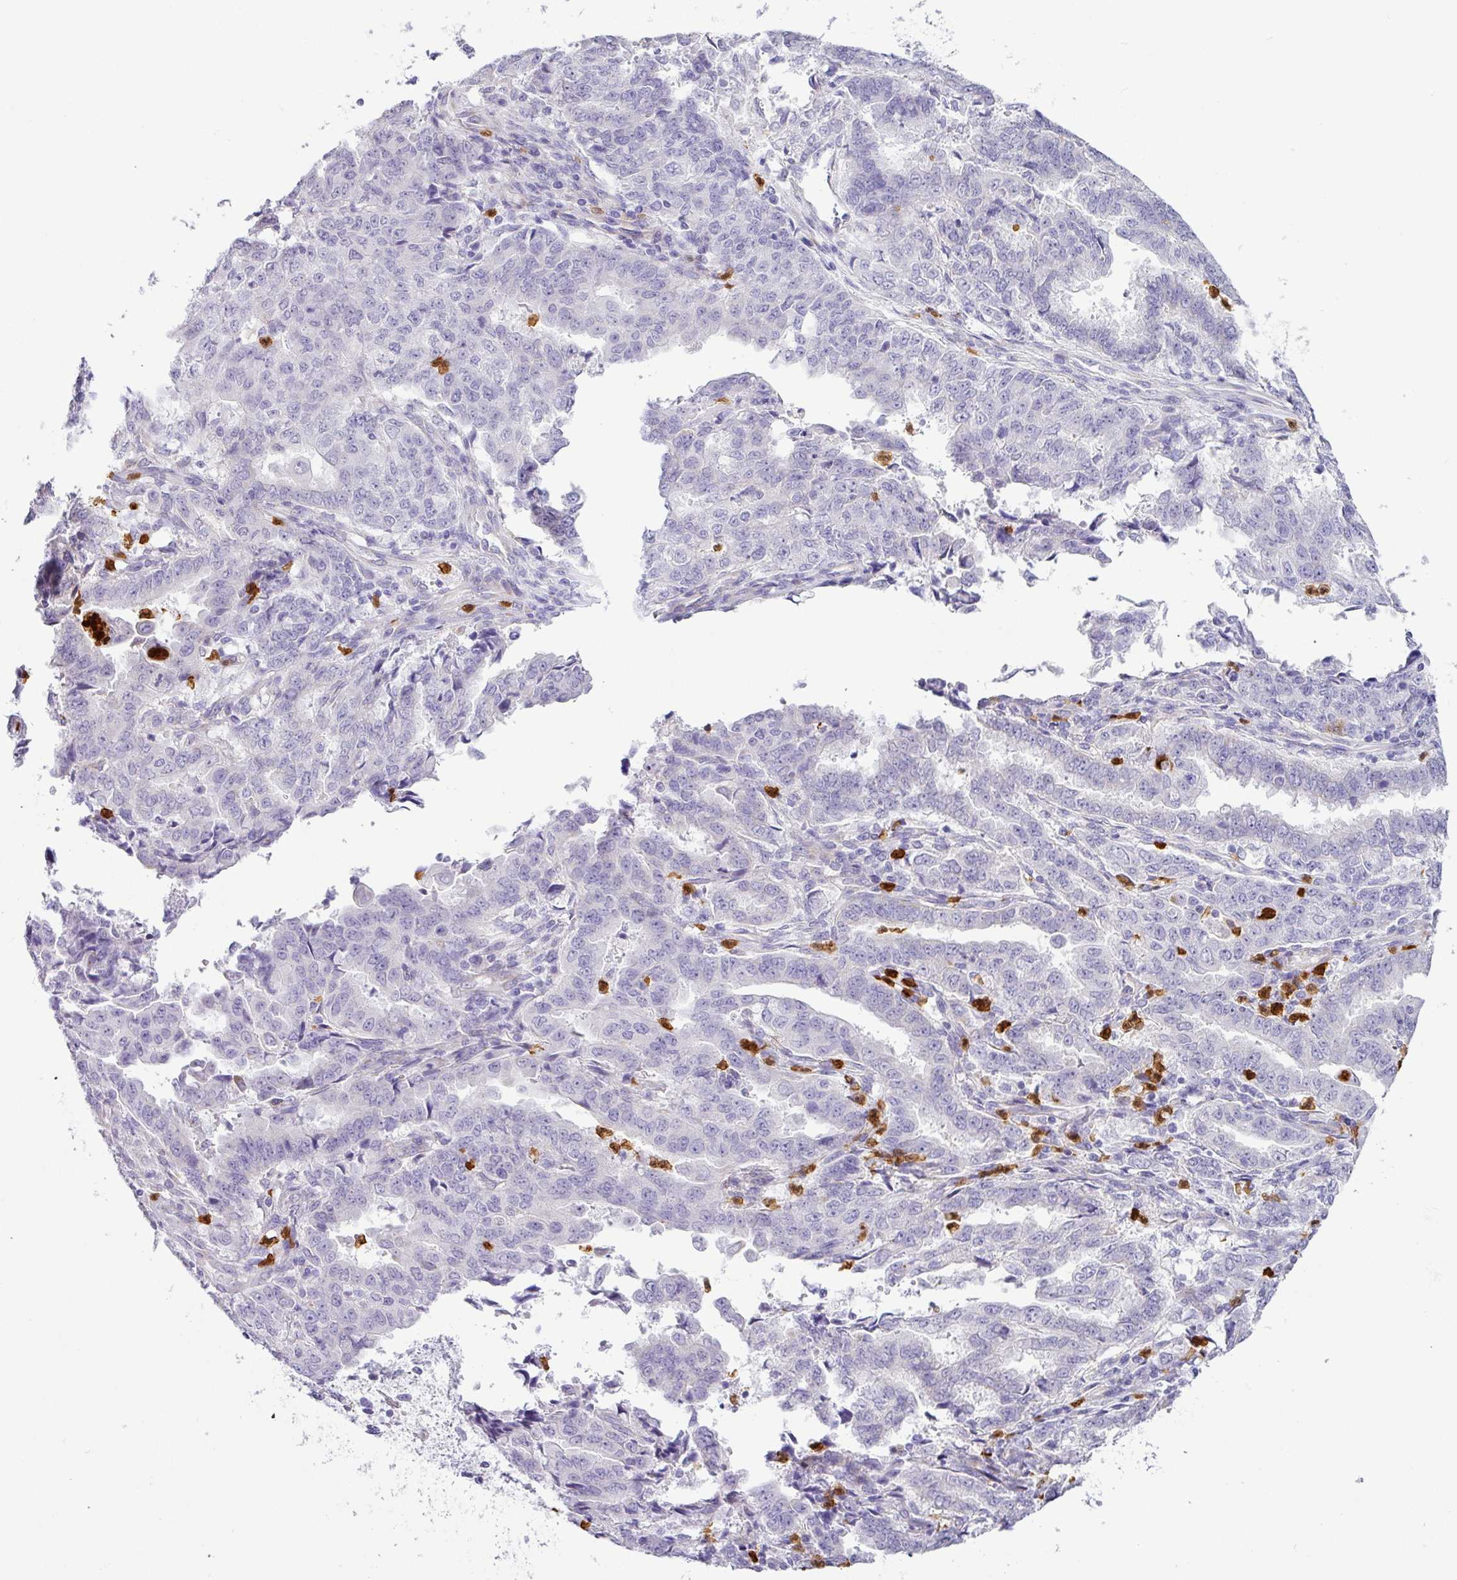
{"staining": {"intensity": "negative", "quantity": "none", "location": "none"}, "tissue": "endometrial cancer", "cell_type": "Tumor cells", "image_type": "cancer", "snomed": [{"axis": "morphology", "description": "Adenocarcinoma, NOS"}, {"axis": "topography", "description": "Endometrium"}], "caption": "Immunohistochemistry of endometrial cancer (adenocarcinoma) reveals no staining in tumor cells.", "gene": "SH2D3C", "patient": {"sex": "female", "age": 50}}